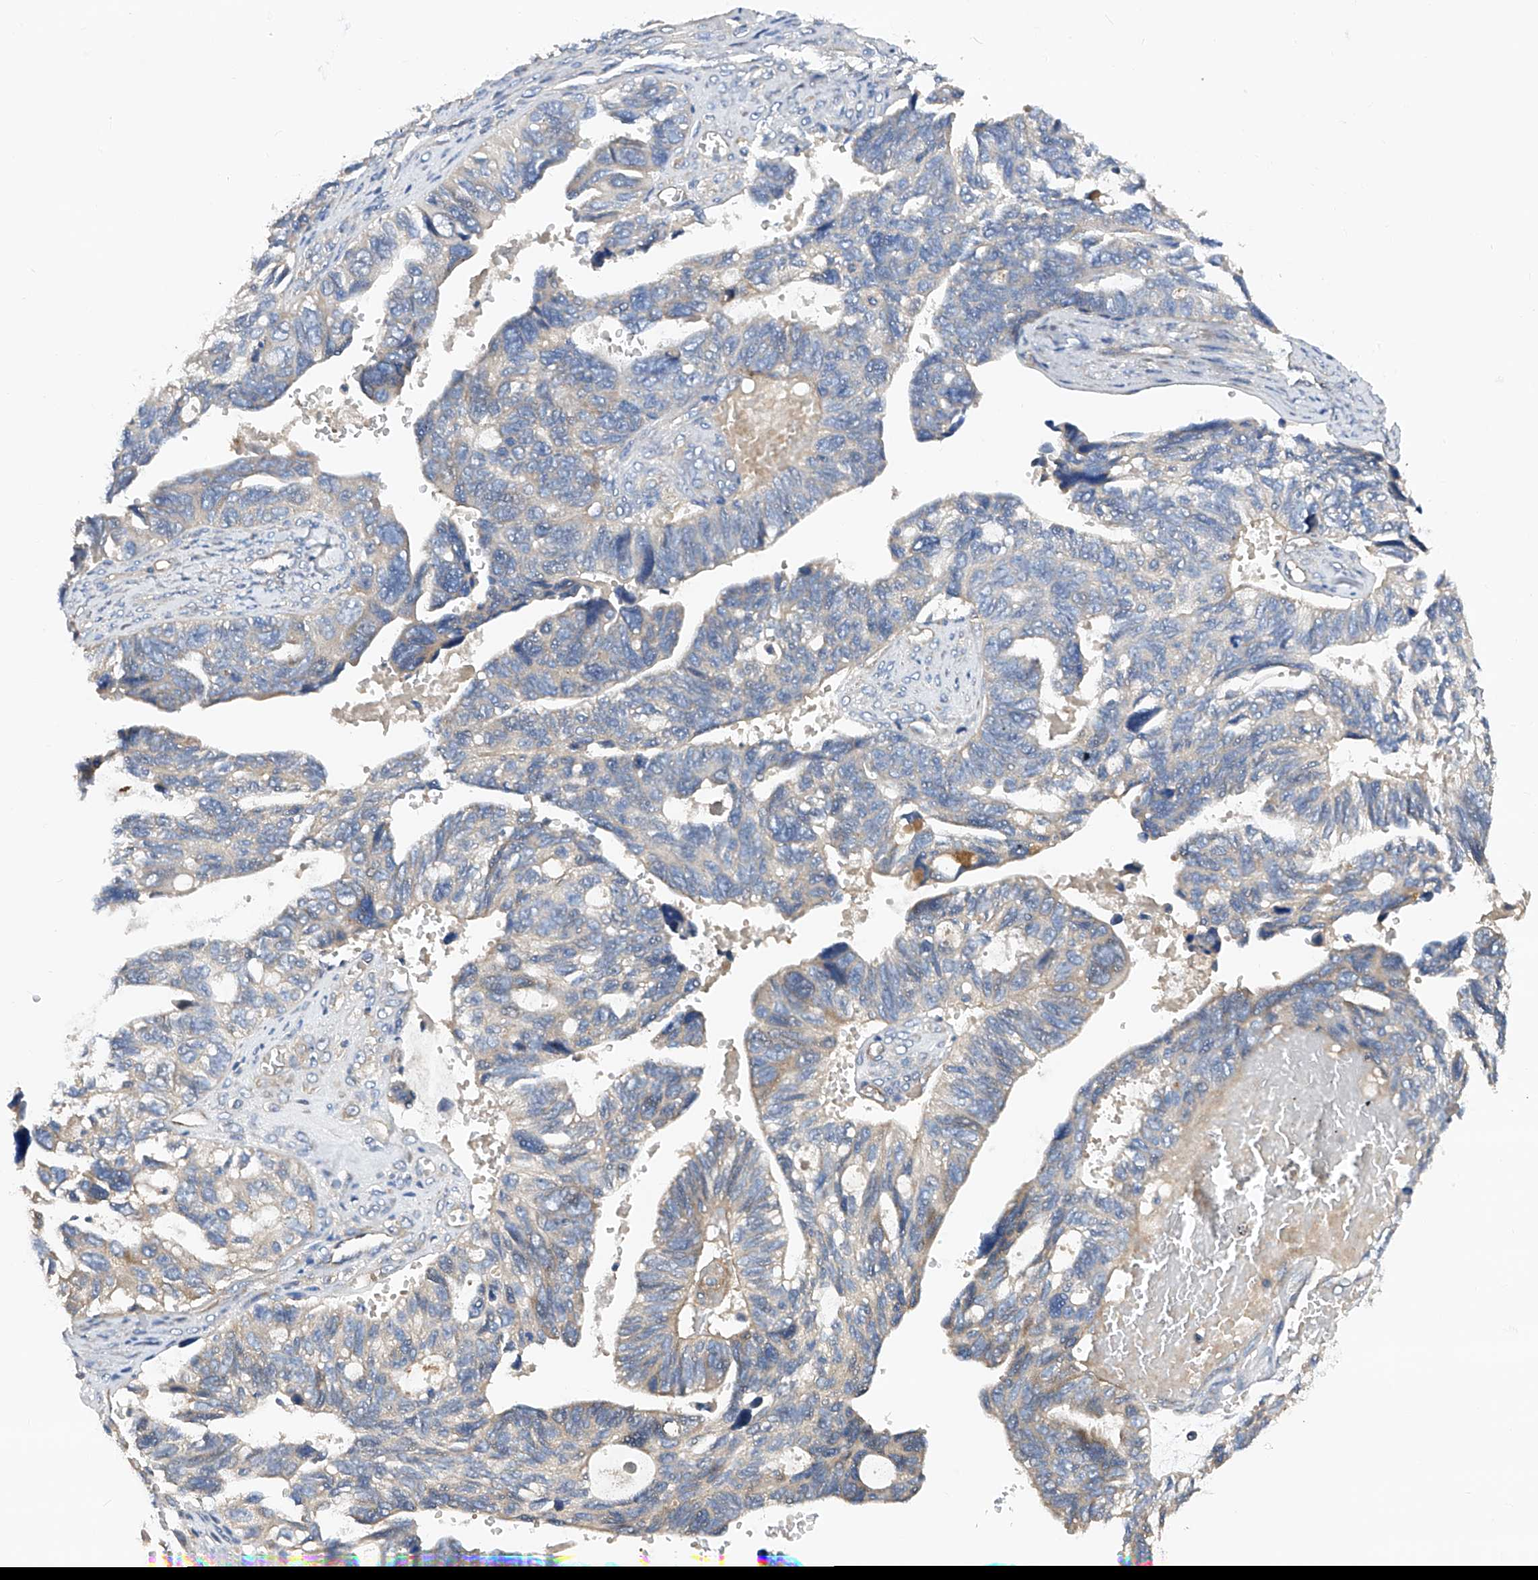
{"staining": {"intensity": "weak", "quantity": "25%-75%", "location": "cytoplasmic/membranous"}, "tissue": "ovarian cancer", "cell_type": "Tumor cells", "image_type": "cancer", "snomed": [{"axis": "morphology", "description": "Cystadenocarcinoma, serous, NOS"}, {"axis": "topography", "description": "Ovary"}], "caption": "Immunohistochemical staining of ovarian cancer shows weak cytoplasmic/membranous protein staining in about 25%-75% of tumor cells.", "gene": "PTK2", "patient": {"sex": "female", "age": 79}}